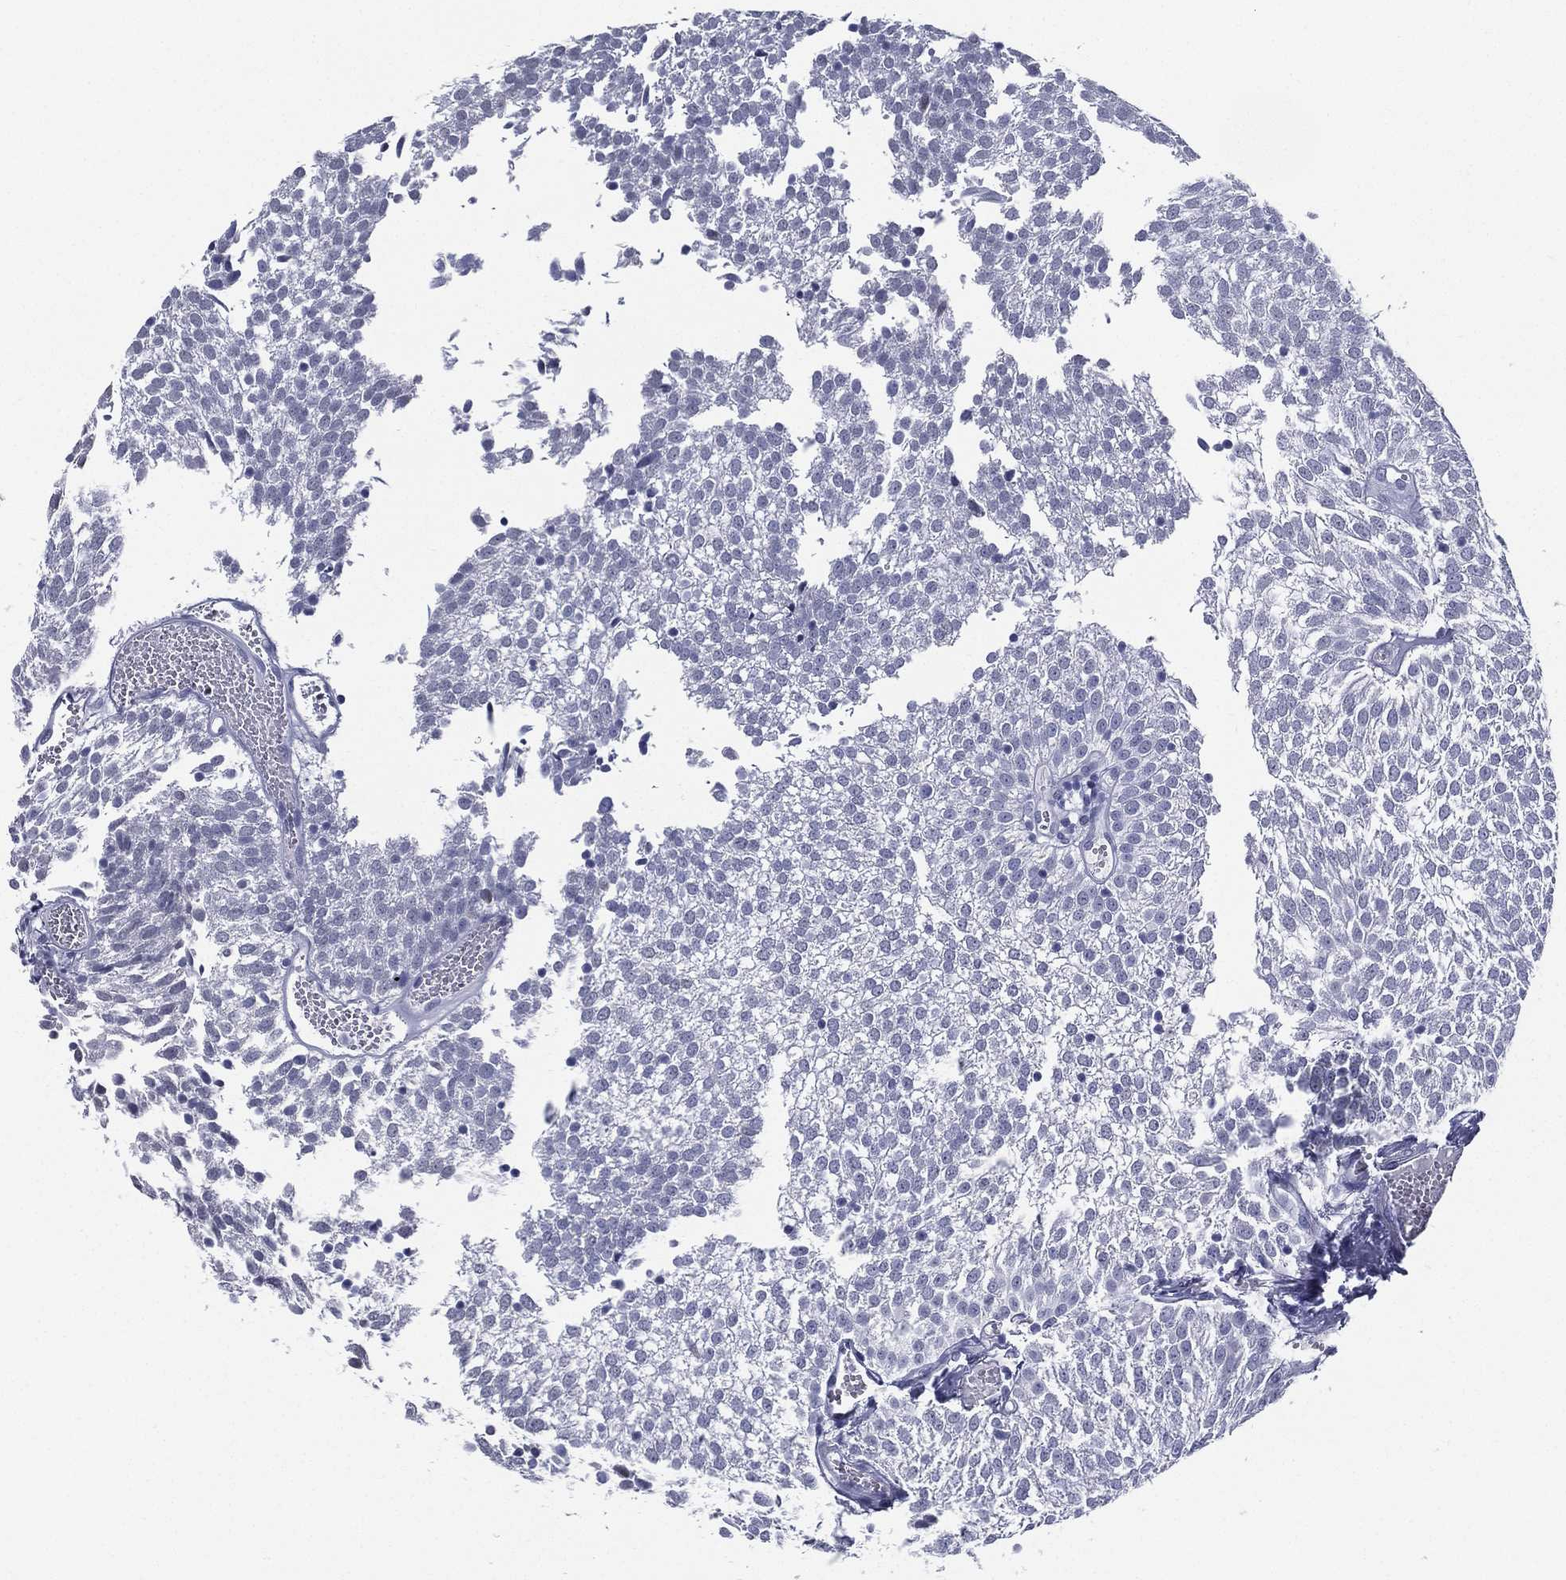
{"staining": {"intensity": "negative", "quantity": "none", "location": "none"}, "tissue": "urothelial cancer", "cell_type": "Tumor cells", "image_type": "cancer", "snomed": [{"axis": "morphology", "description": "Urothelial carcinoma, Low grade"}, {"axis": "topography", "description": "Urinary bladder"}], "caption": "A high-resolution histopathology image shows immunohistochemistry (IHC) staining of urothelial cancer, which reveals no significant staining in tumor cells.", "gene": "RSPH4A", "patient": {"sex": "male", "age": 52}}